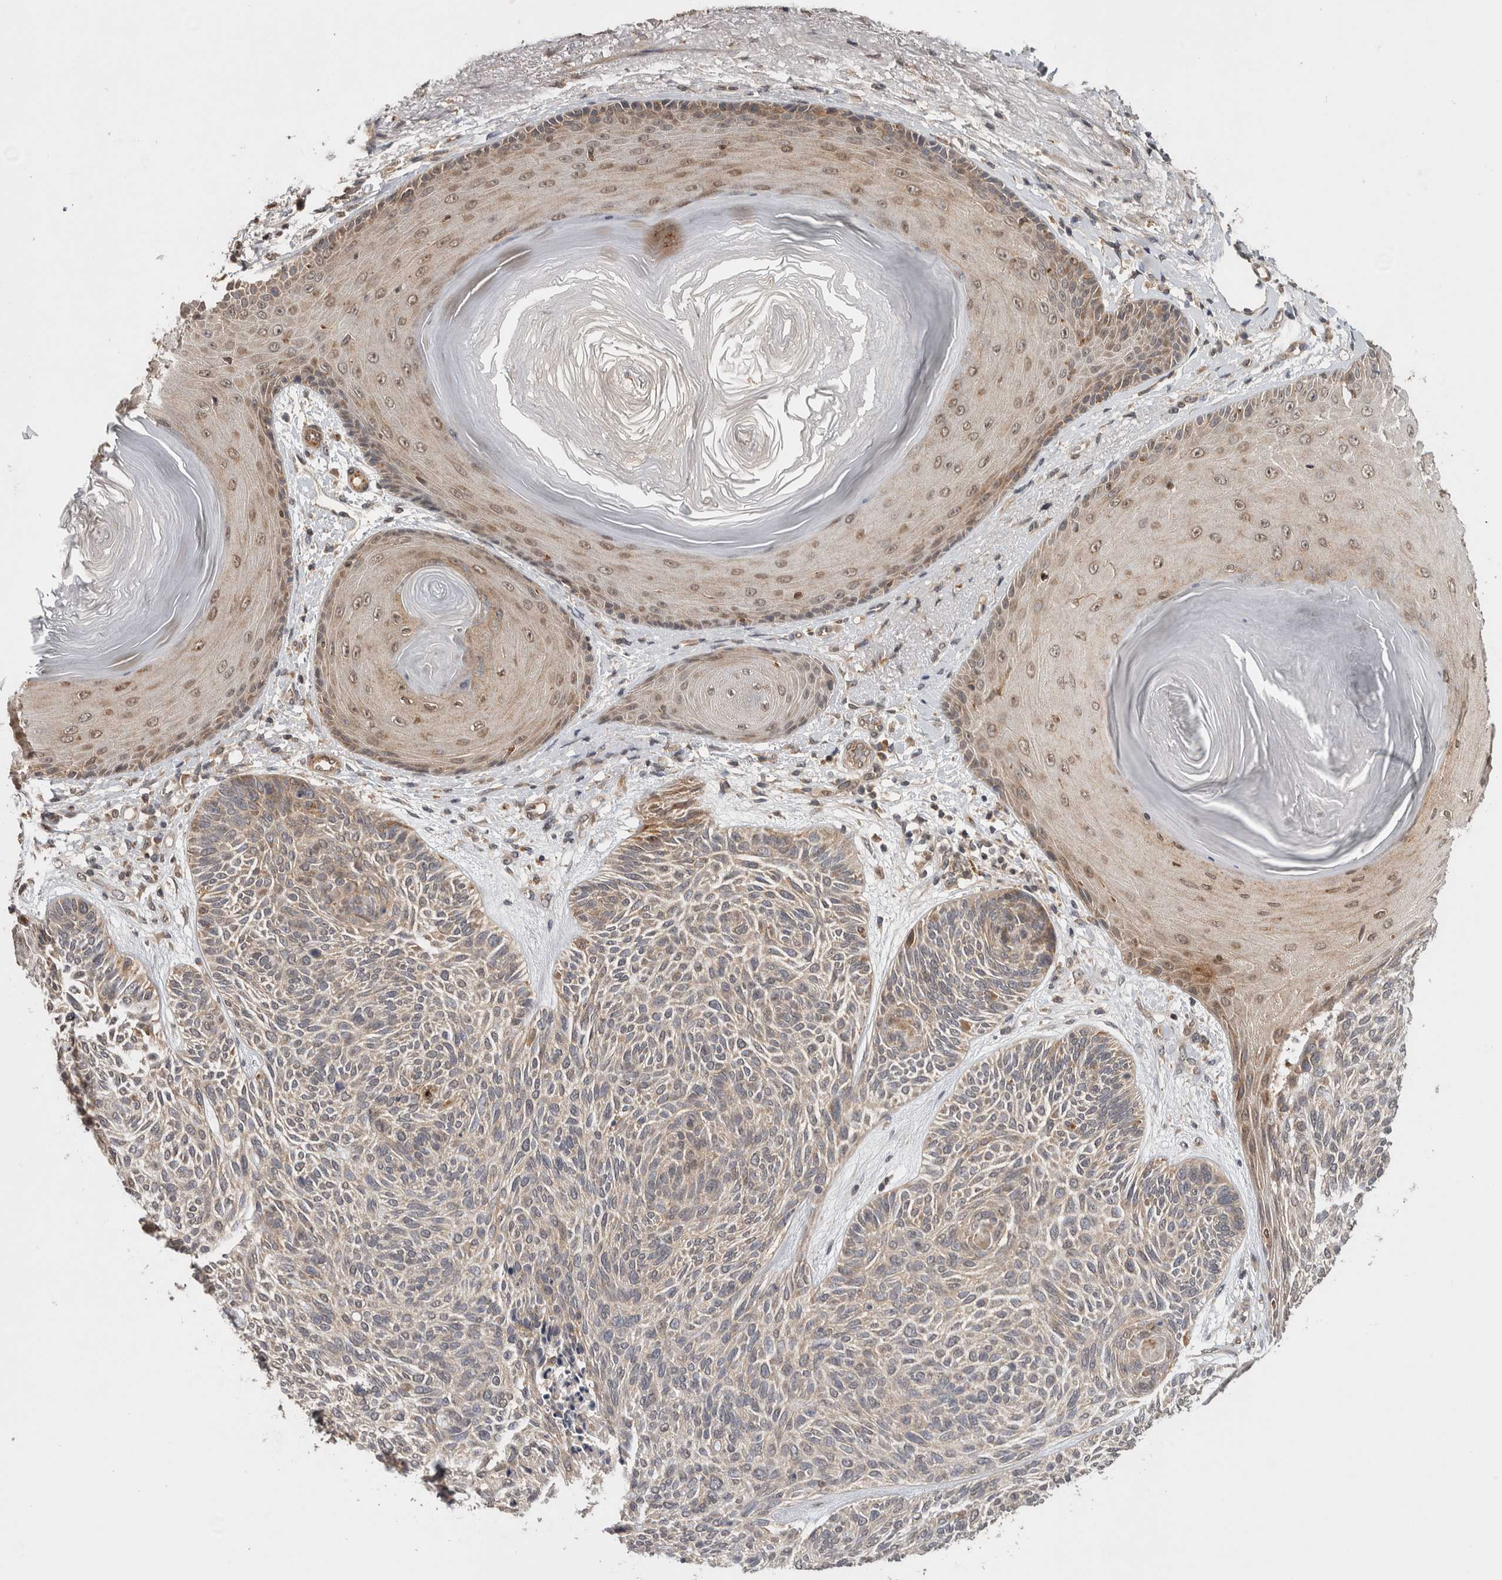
{"staining": {"intensity": "weak", "quantity": "<25%", "location": "cytoplasmic/membranous"}, "tissue": "skin cancer", "cell_type": "Tumor cells", "image_type": "cancer", "snomed": [{"axis": "morphology", "description": "Basal cell carcinoma"}, {"axis": "topography", "description": "Skin"}], "caption": "Immunohistochemical staining of basal cell carcinoma (skin) exhibits no significant positivity in tumor cells.", "gene": "HMOX2", "patient": {"sex": "male", "age": 55}}